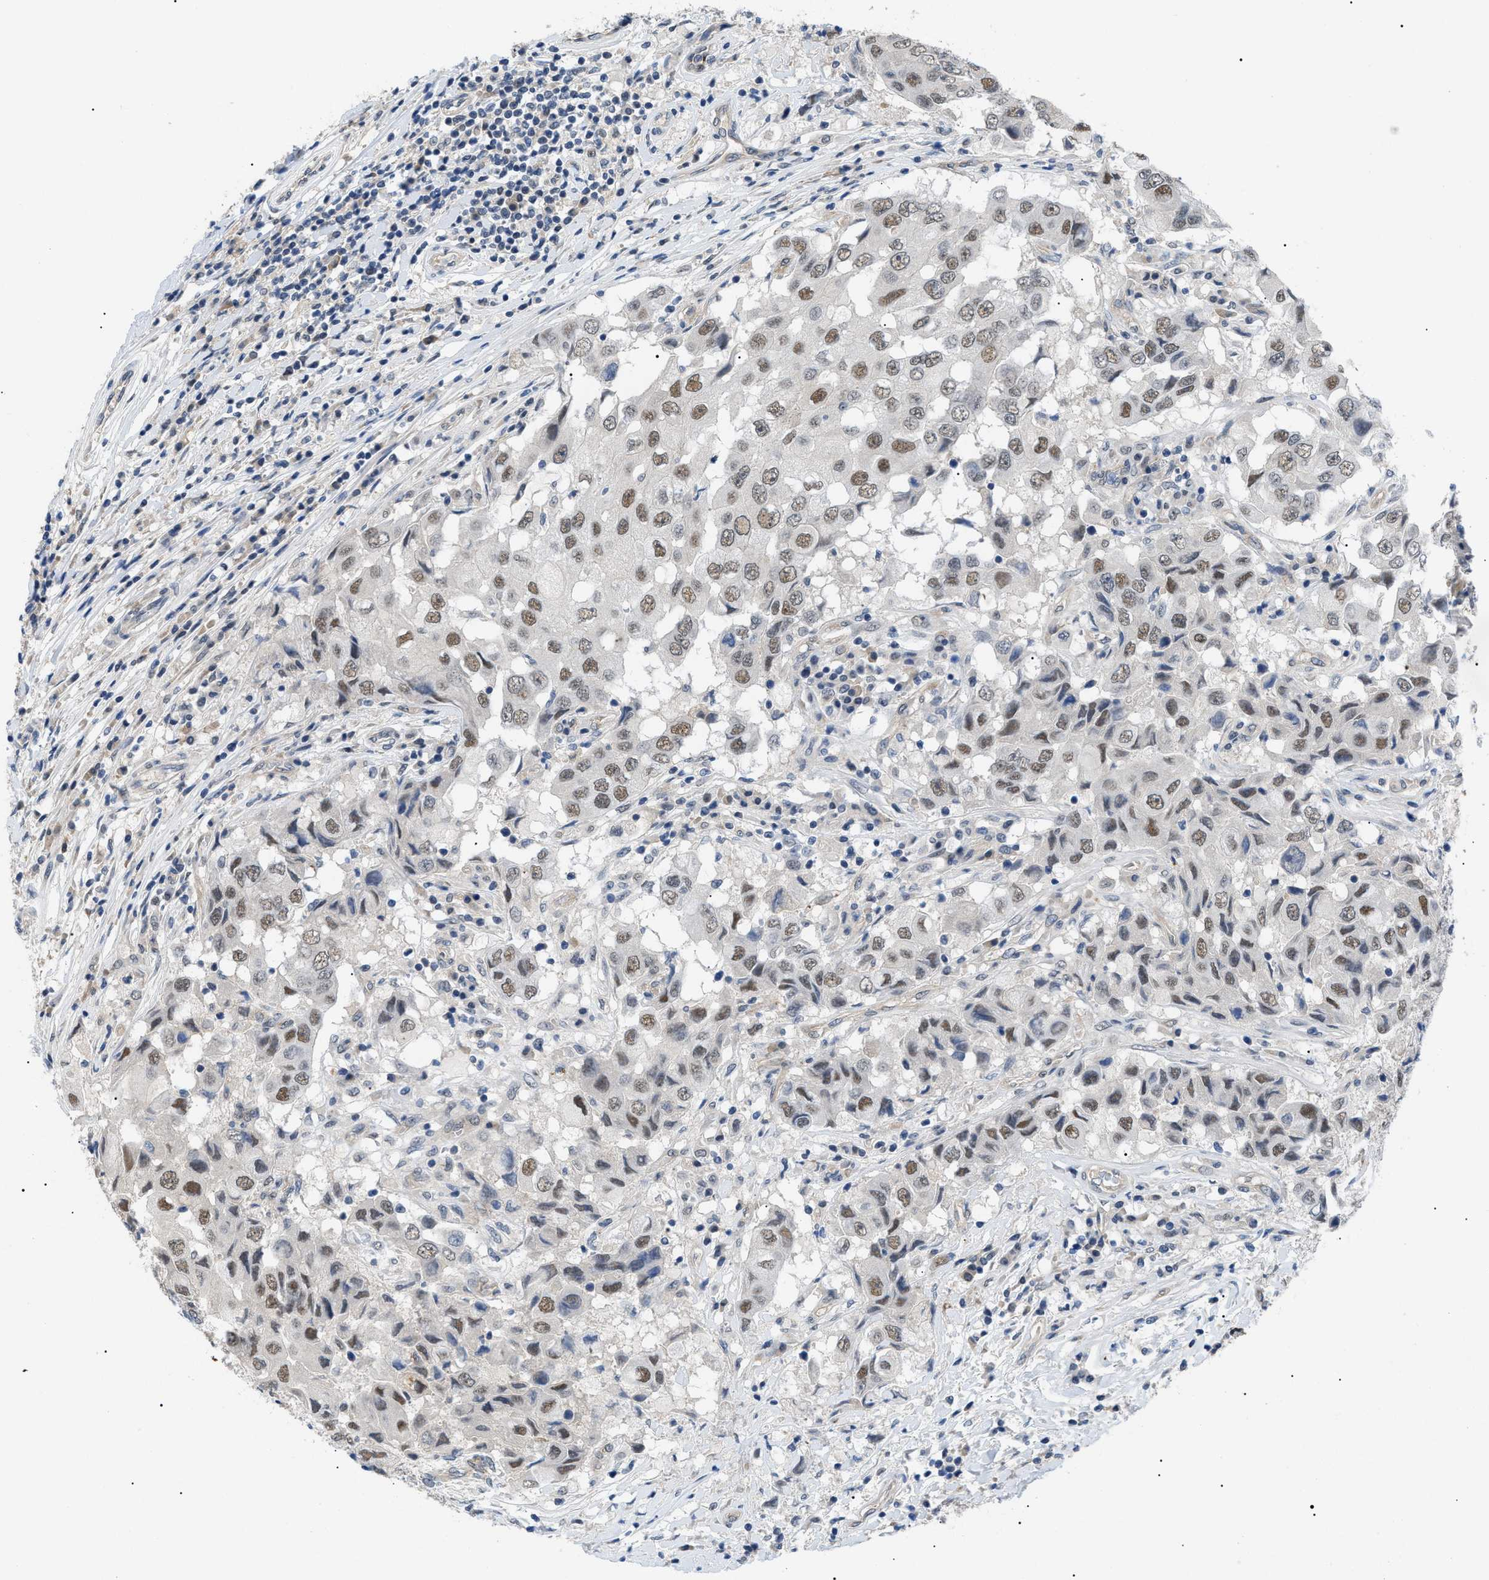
{"staining": {"intensity": "moderate", "quantity": ">75%", "location": "nuclear"}, "tissue": "breast cancer", "cell_type": "Tumor cells", "image_type": "cancer", "snomed": [{"axis": "morphology", "description": "Duct carcinoma"}, {"axis": "topography", "description": "Breast"}], "caption": "Tumor cells demonstrate medium levels of moderate nuclear expression in approximately >75% of cells in human breast cancer (infiltrating ductal carcinoma). Ihc stains the protein in brown and the nuclei are stained blue.", "gene": "CRCP", "patient": {"sex": "female", "age": 27}}